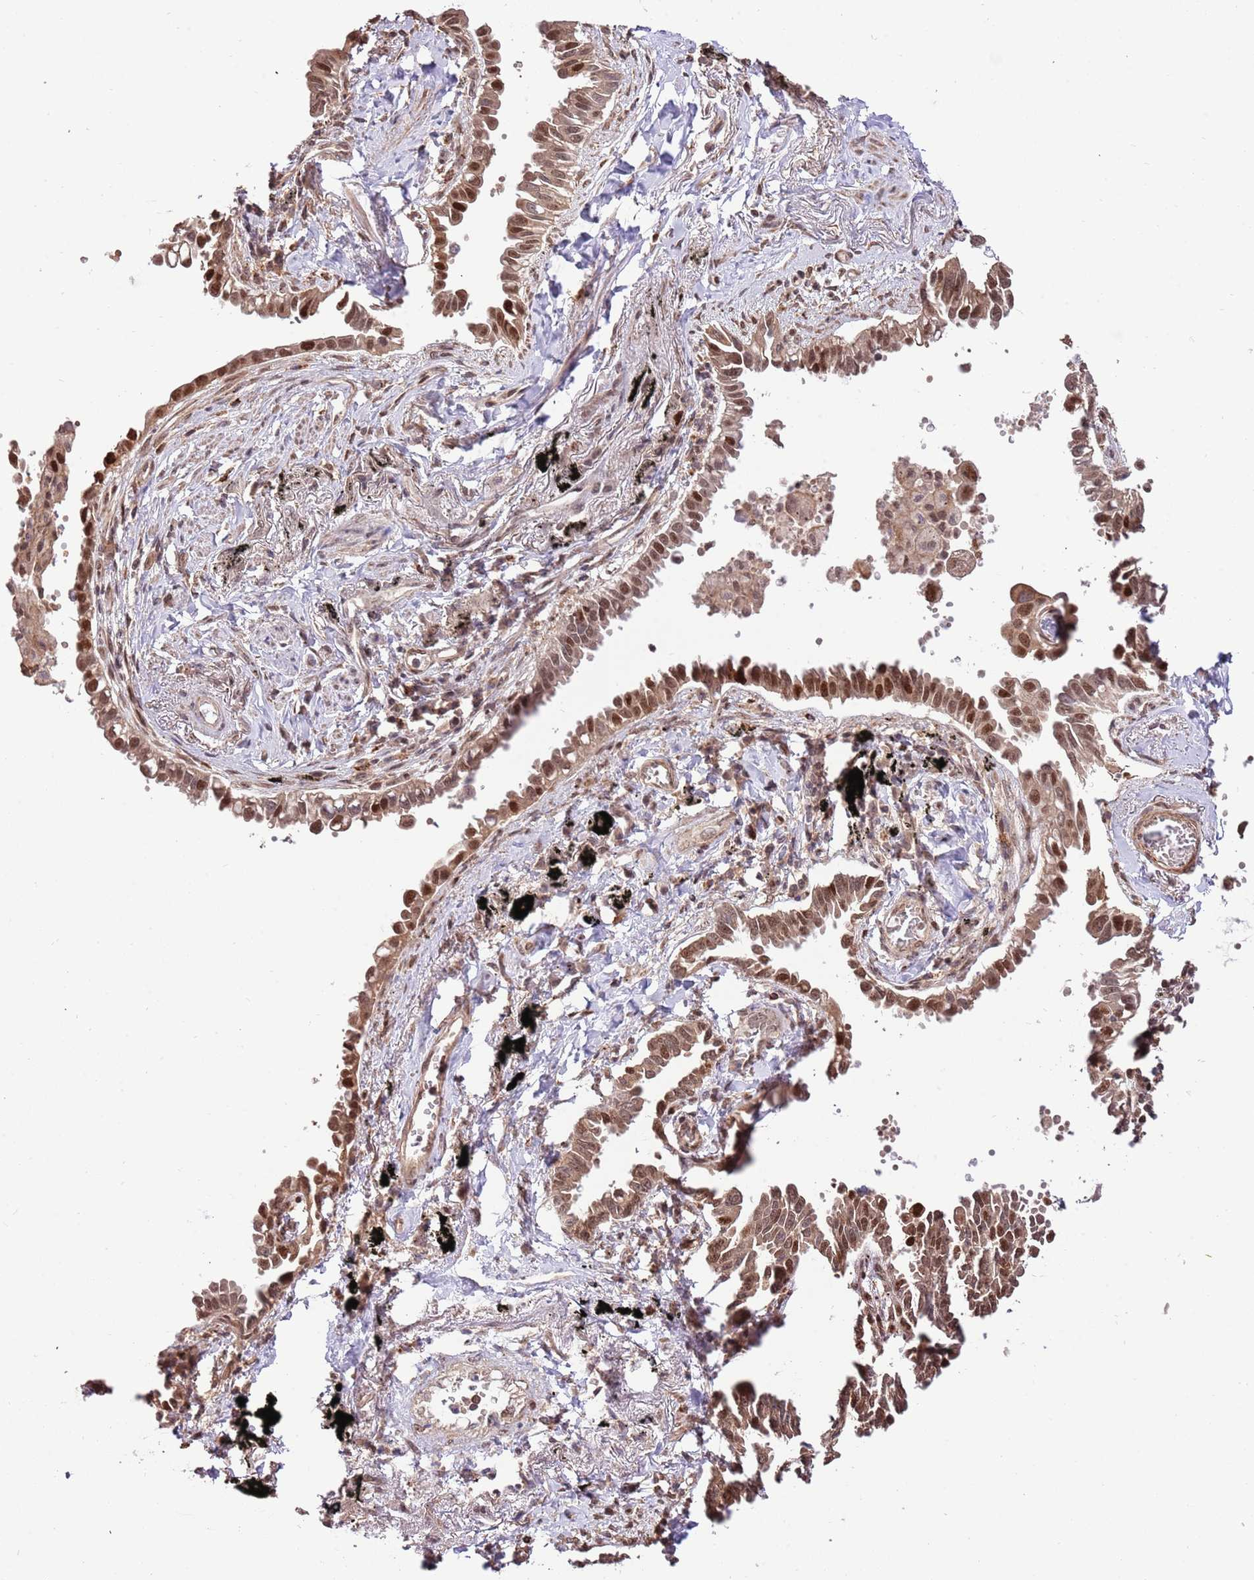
{"staining": {"intensity": "strong", "quantity": "25%-75%", "location": "cytoplasmic/membranous,nuclear"}, "tissue": "lung cancer", "cell_type": "Tumor cells", "image_type": "cancer", "snomed": [{"axis": "morphology", "description": "Adenocarcinoma, NOS"}, {"axis": "topography", "description": "Lung"}], "caption": "Strong cytoplasmic/membranous and nuclear protein staining is identified in approximately 25%-75% of tumor cells in lung cancer (adenocarcinoma). The protein is shown in brown color, while the nuclei are stained blue.", "gene": "RIF1", "patient": {"sex": "male", "age": 67}}